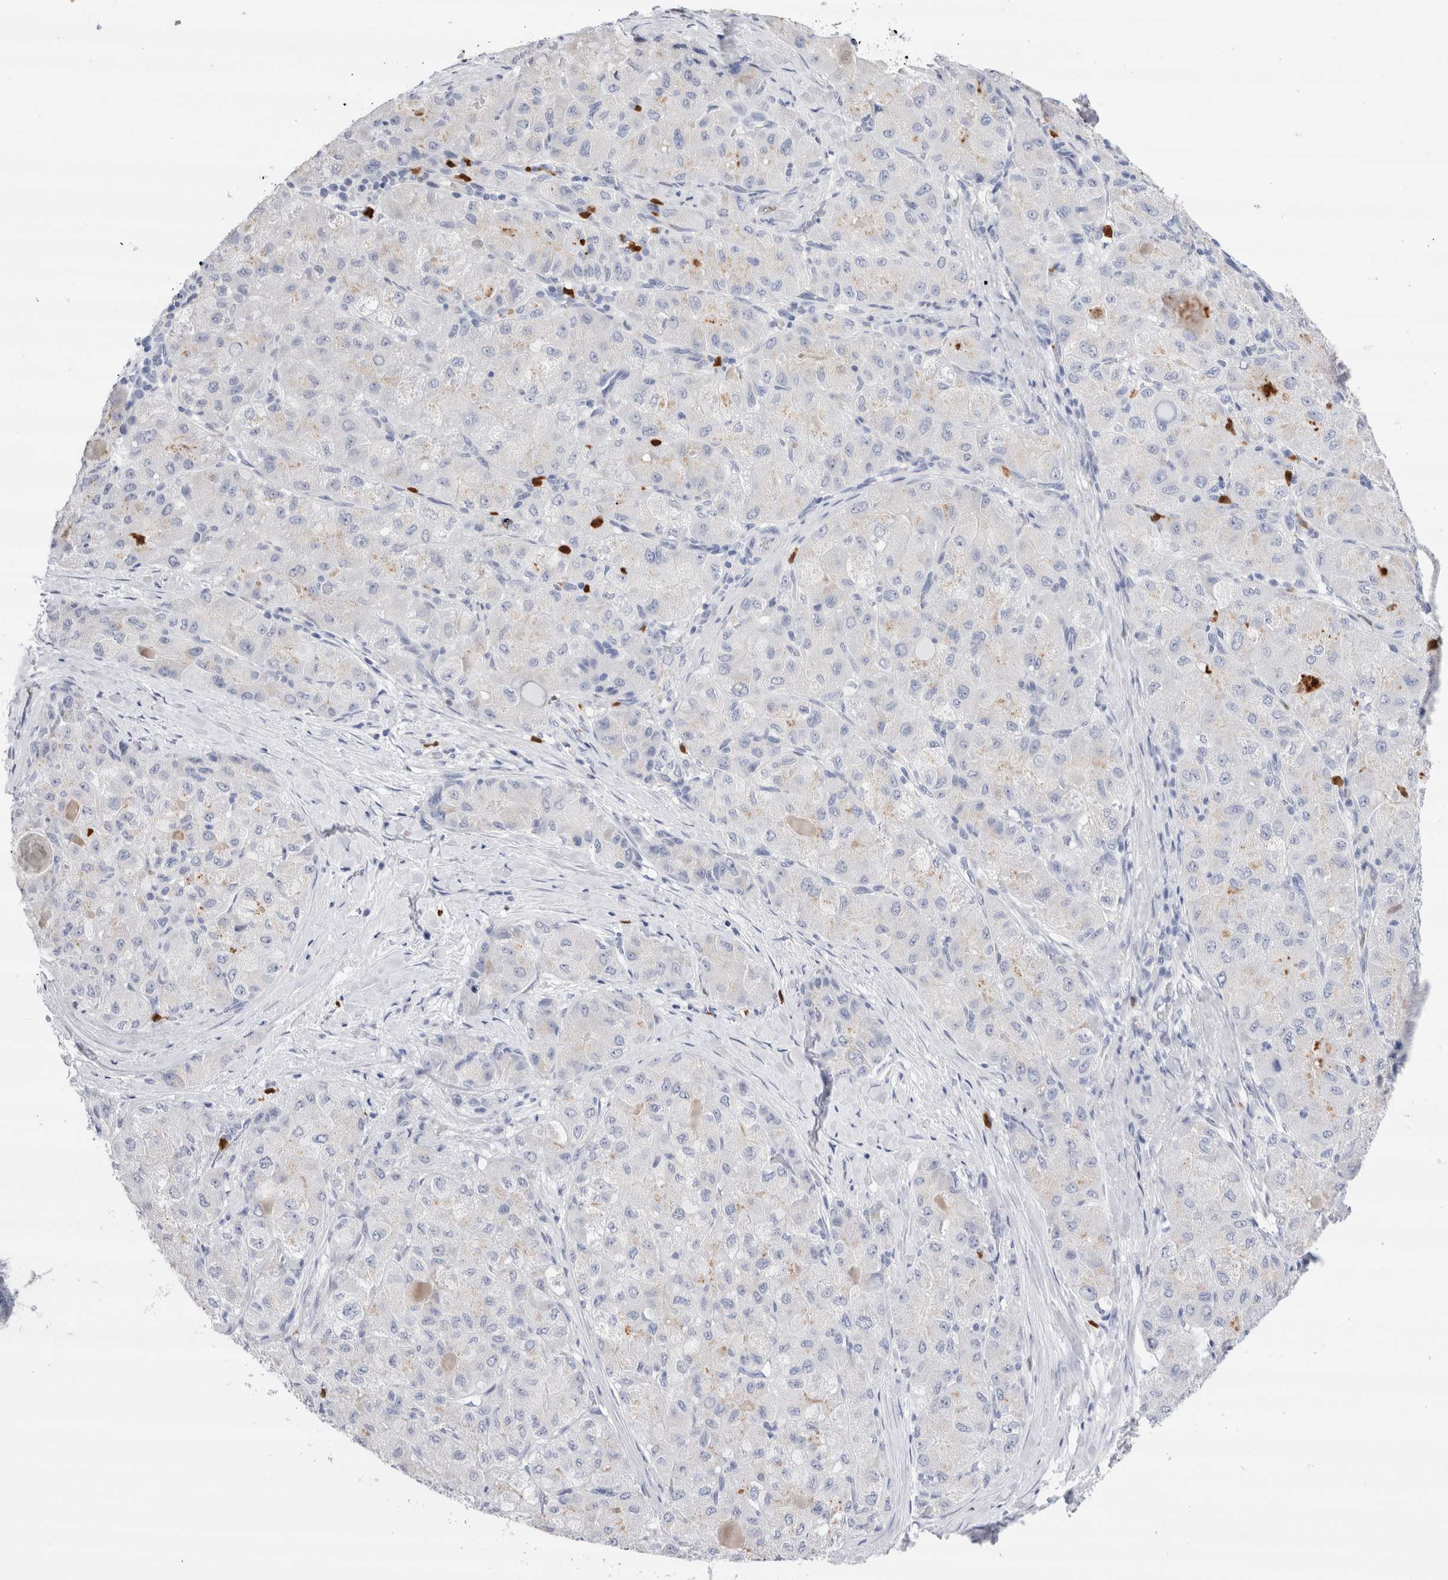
{"staining": {"intensity": "negative", "quantity": "none", "location": "none"}, "tissue": "liver cancer", "cell_type": "Tumor cells", "image_type": "cancer", "snomed": [{"axis": "morphology", "description": "Carcinoma, Hepatocellular, NOS"}, {"axis": "topography", "description": "Liver"}], "caption": "Immunohistochemistry image of neoplastic tissue: human liver cancer stained with DAB (3,3'-diaminobenzidine) exhibits no significant protein staining in tumor cells.", "gene": "SLC10A5", "patient": {"sex": "male", "age": 80}}